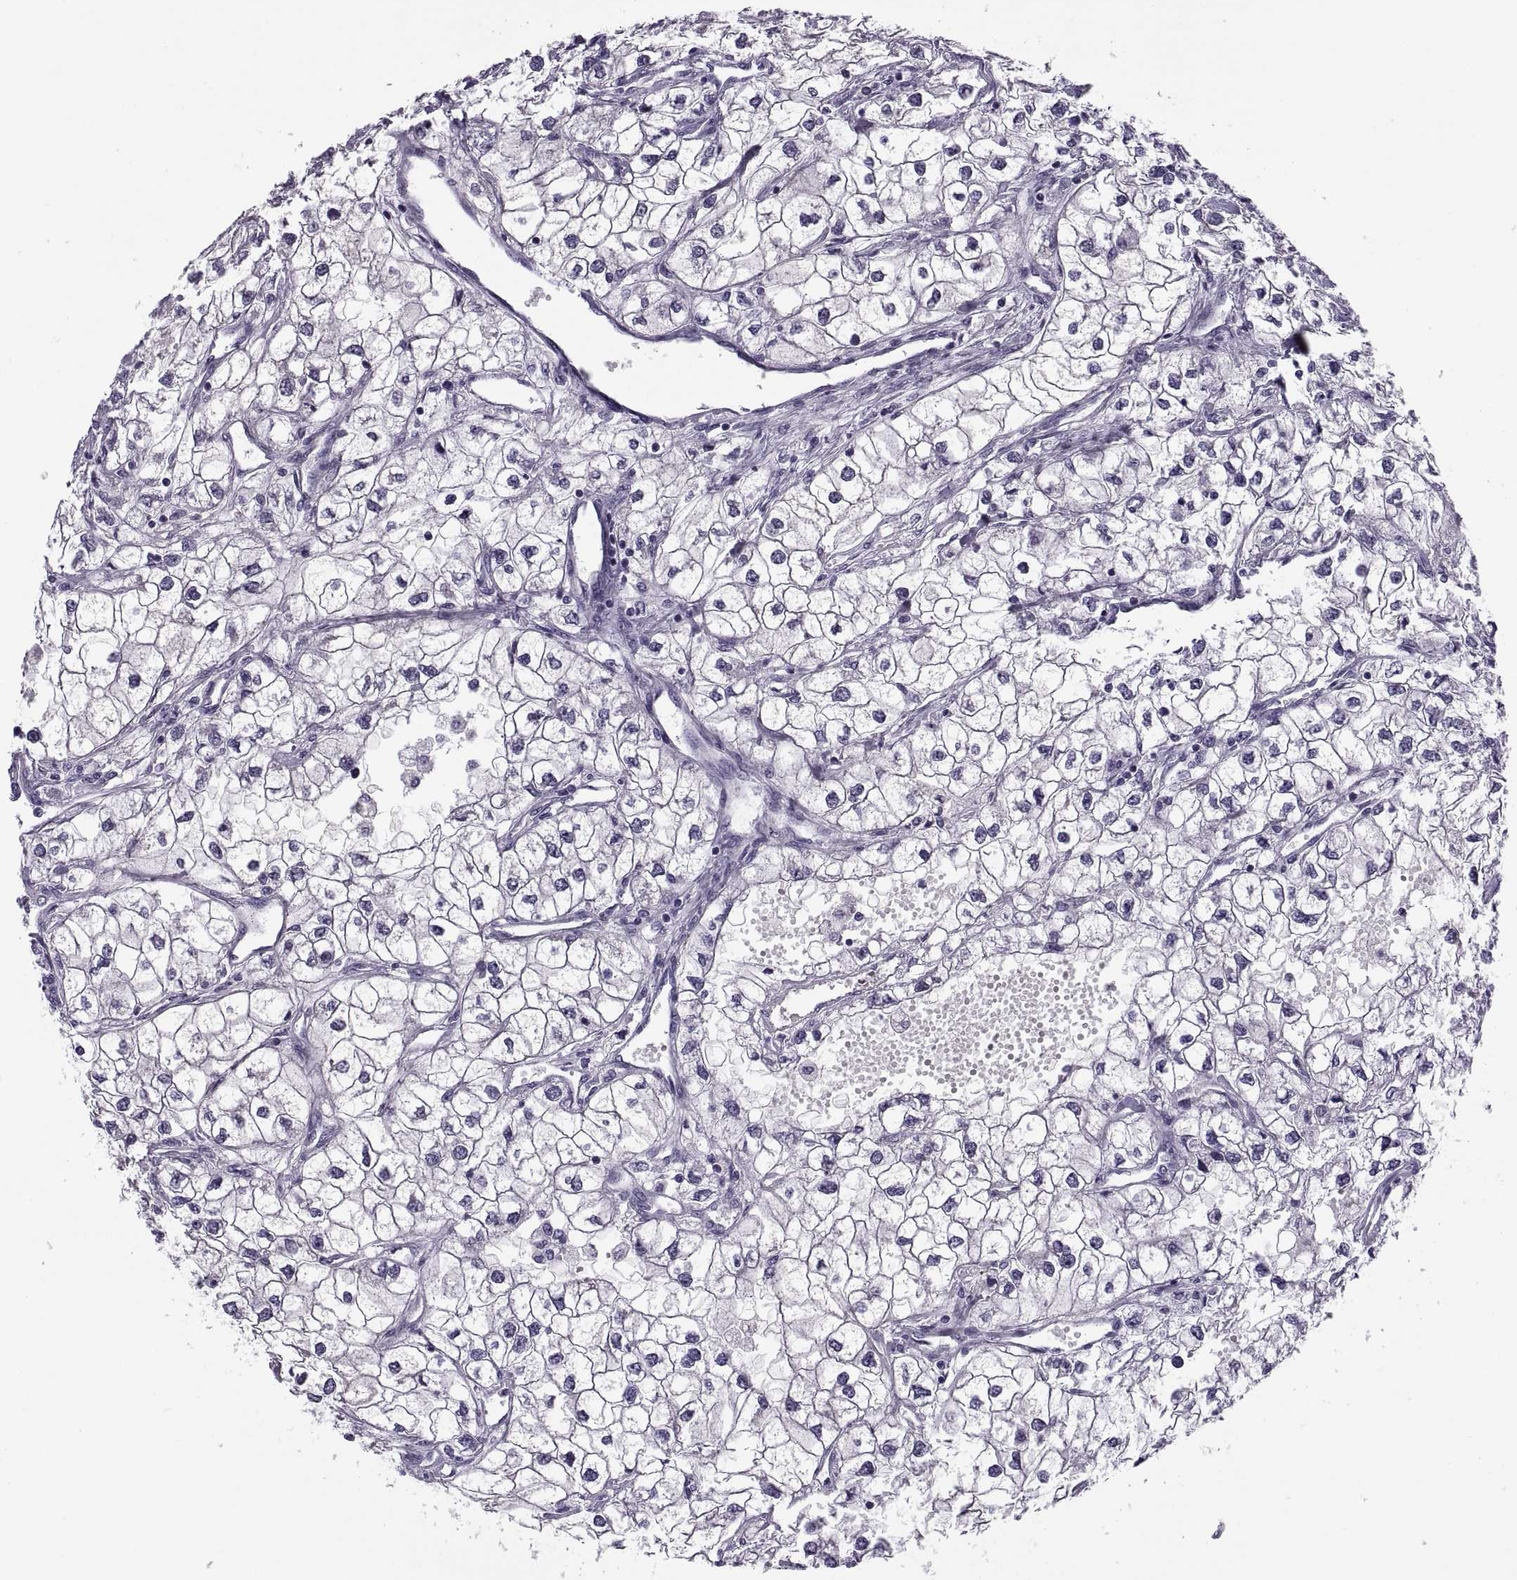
{"staining": {"intensity": "negative", "quantity": "none", "location": "none"}, "tissue": "renal cancer", "cell_type": "Tumor cells", "image_type": "cancer", "snomed": [{"axis": "morphology", "description": "Adenocarcinoma, NOS"}, {"axis": "topography", "description": "Kidney"}], "caption": "The IHC histopathology image has no significant staining in tumor cells of renal cancer tissue.", "gene": "MAGEB1", "patient": {"sex": "male", "age": 59}}